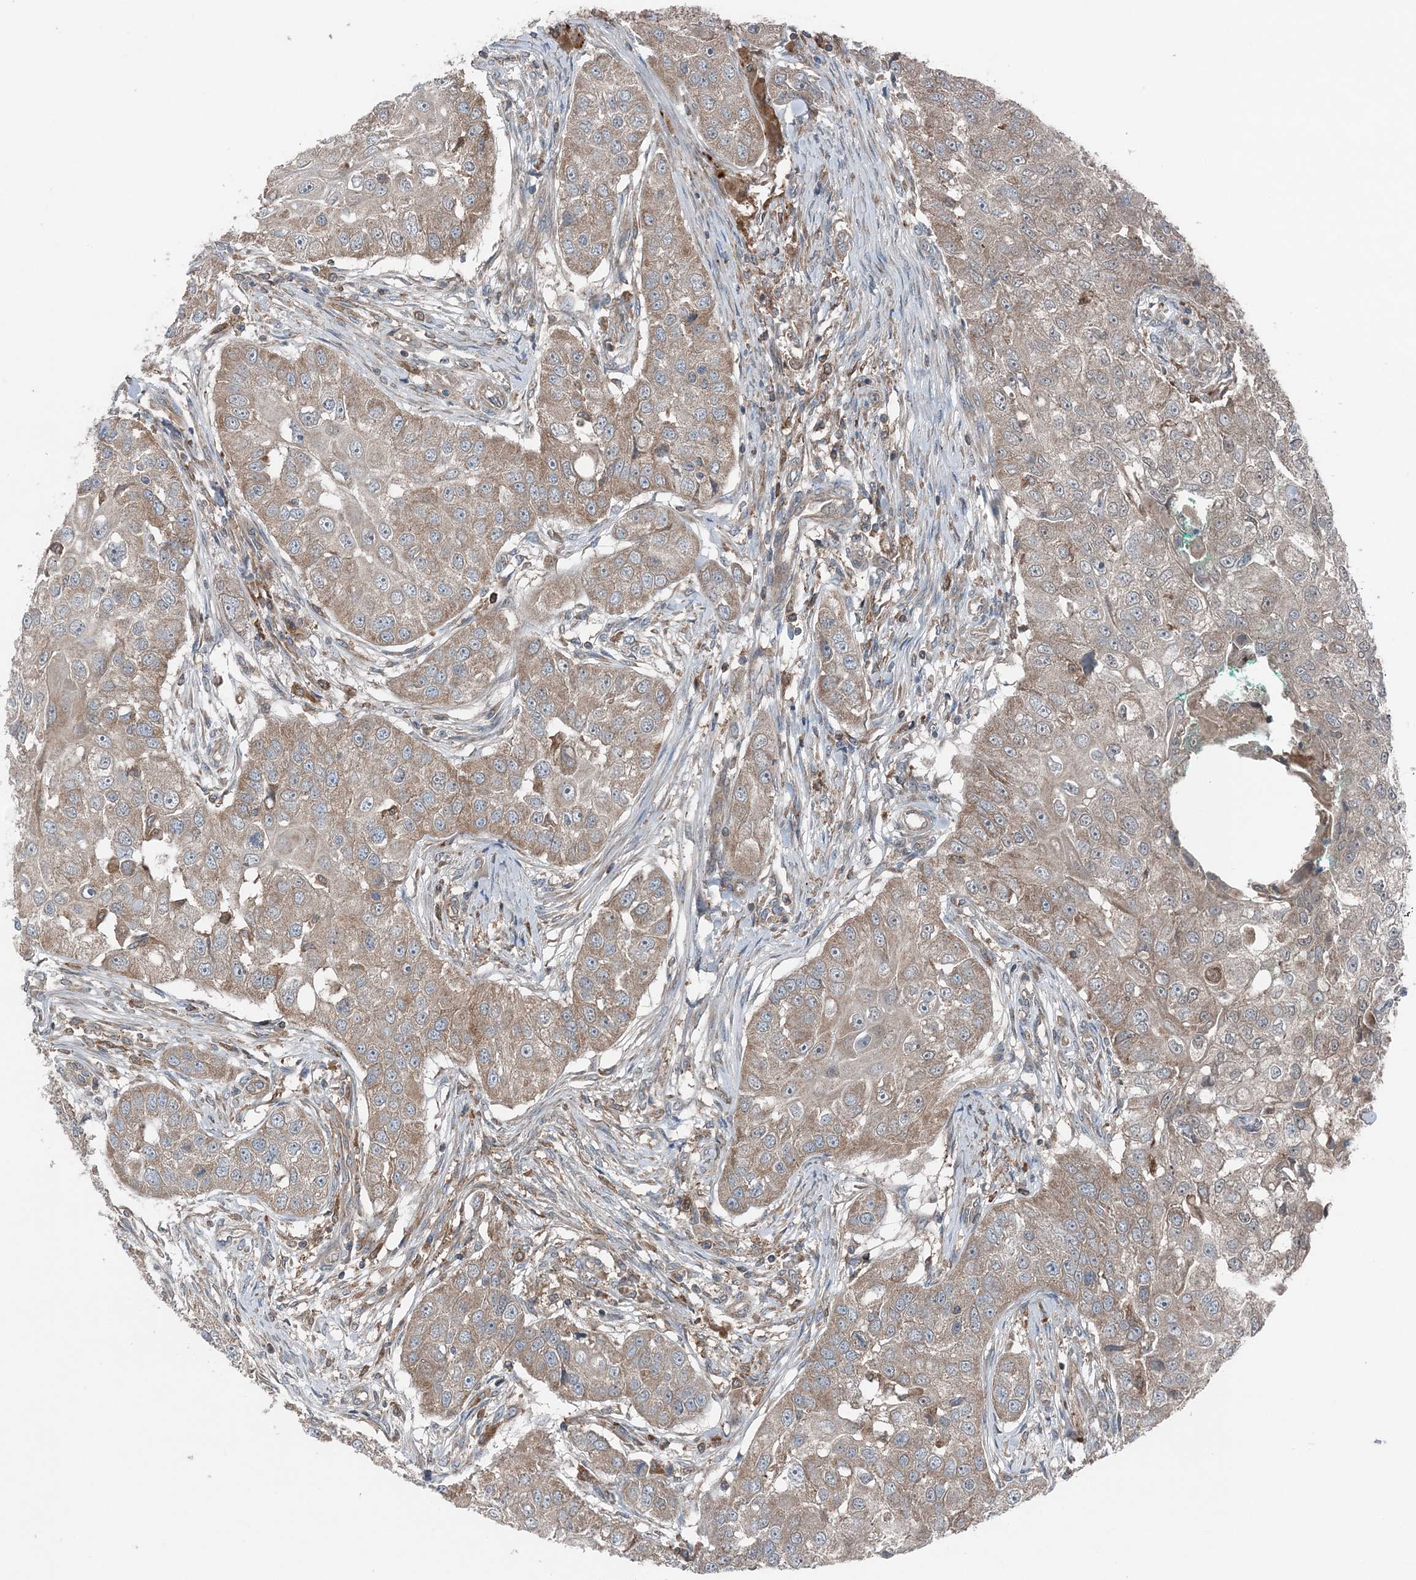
{"staining": {"intensity": "weak", "quantity": "25%-75%", "location": "cytoplasmic/membranous"}, "tissue": "head and neck cancer", "cell_type": "Tumor cells", "image_type": "cancer", "snomed": [{"axis": "morphology", "description": "Normal tissue, NOS"}, {"axis": "morphology", "description": "Squamous cell carcinoma, NOS"}, {"axis": "topography", "description": "Skeletal muscle"}, {"axis": "topography", "description": "Head-Neck"}], "caption": "Immunohistochemical staining of squamous cell carcinoma (head and neck) reveals weak cytoplasmic/membranous protein positivity in approximately 25%-75% of tumor cells.", "gene": "ASNSD1", "patient": {"sex": "male", "age": 51}}